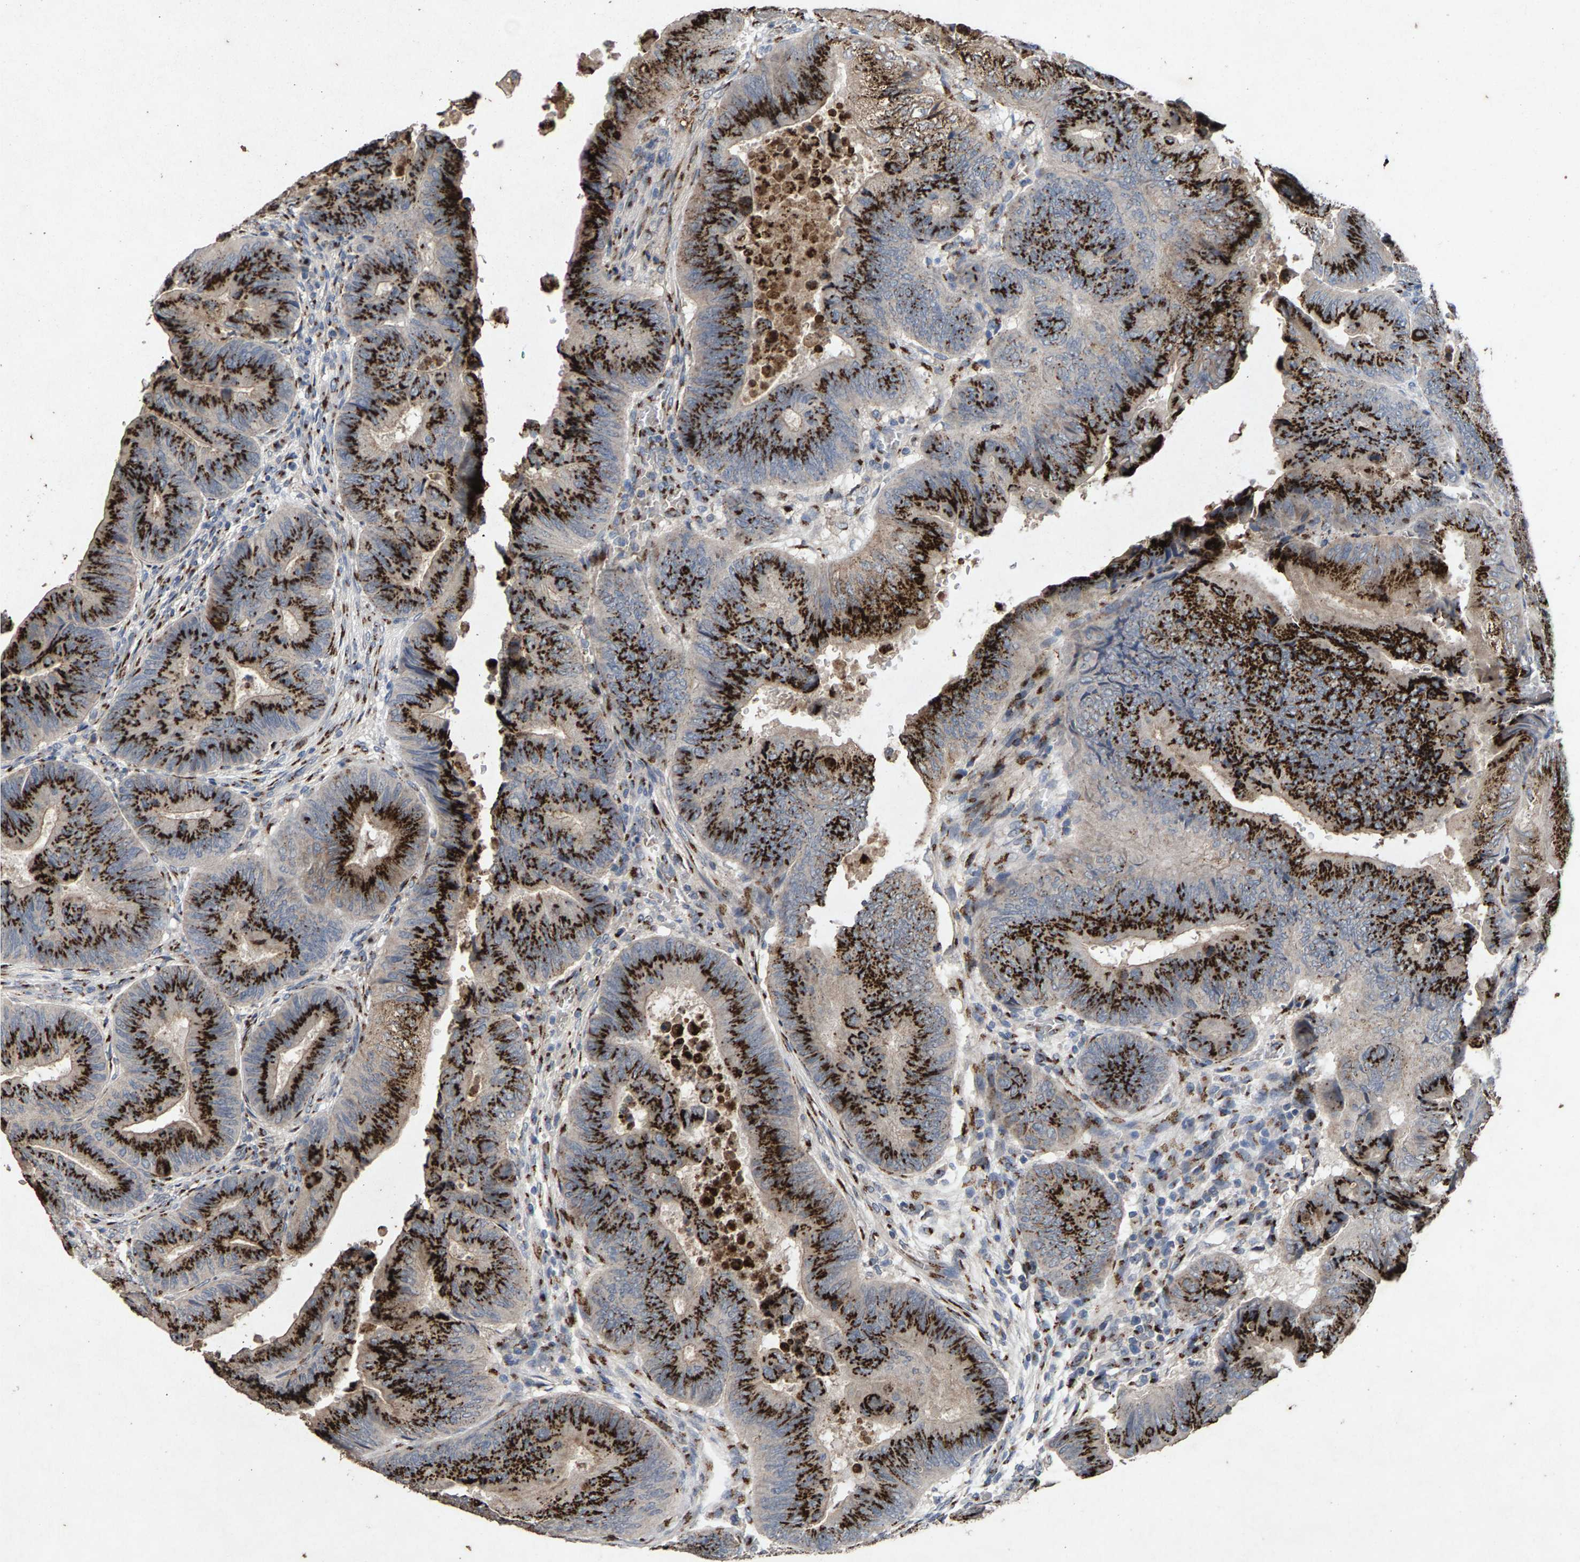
{"staining": {"intensity": "strong", "quantity": ">75%", "location": "cytoplasmic/membranous"}, "tissue": "colorectal cancer", "cell_type": "Tumor cells", "image_type": "cancer", "snomed": [{"axis": "morphology", "description": "Normal tissue, NOS"}, {"axis": "morphology", "description": "Adenocarcinoma, NOS"}, {"axis": "topography", "description": "Rectum"}, {"axis": "topography", "description": "Peripheral nerve tissue"}], "caption": "Colorectal adenocarcinoma stained with a protein marker displays strong staining in tumor cells.", "gene": "MAN2A1", "patient": {"sex": "male", "age": 92}}